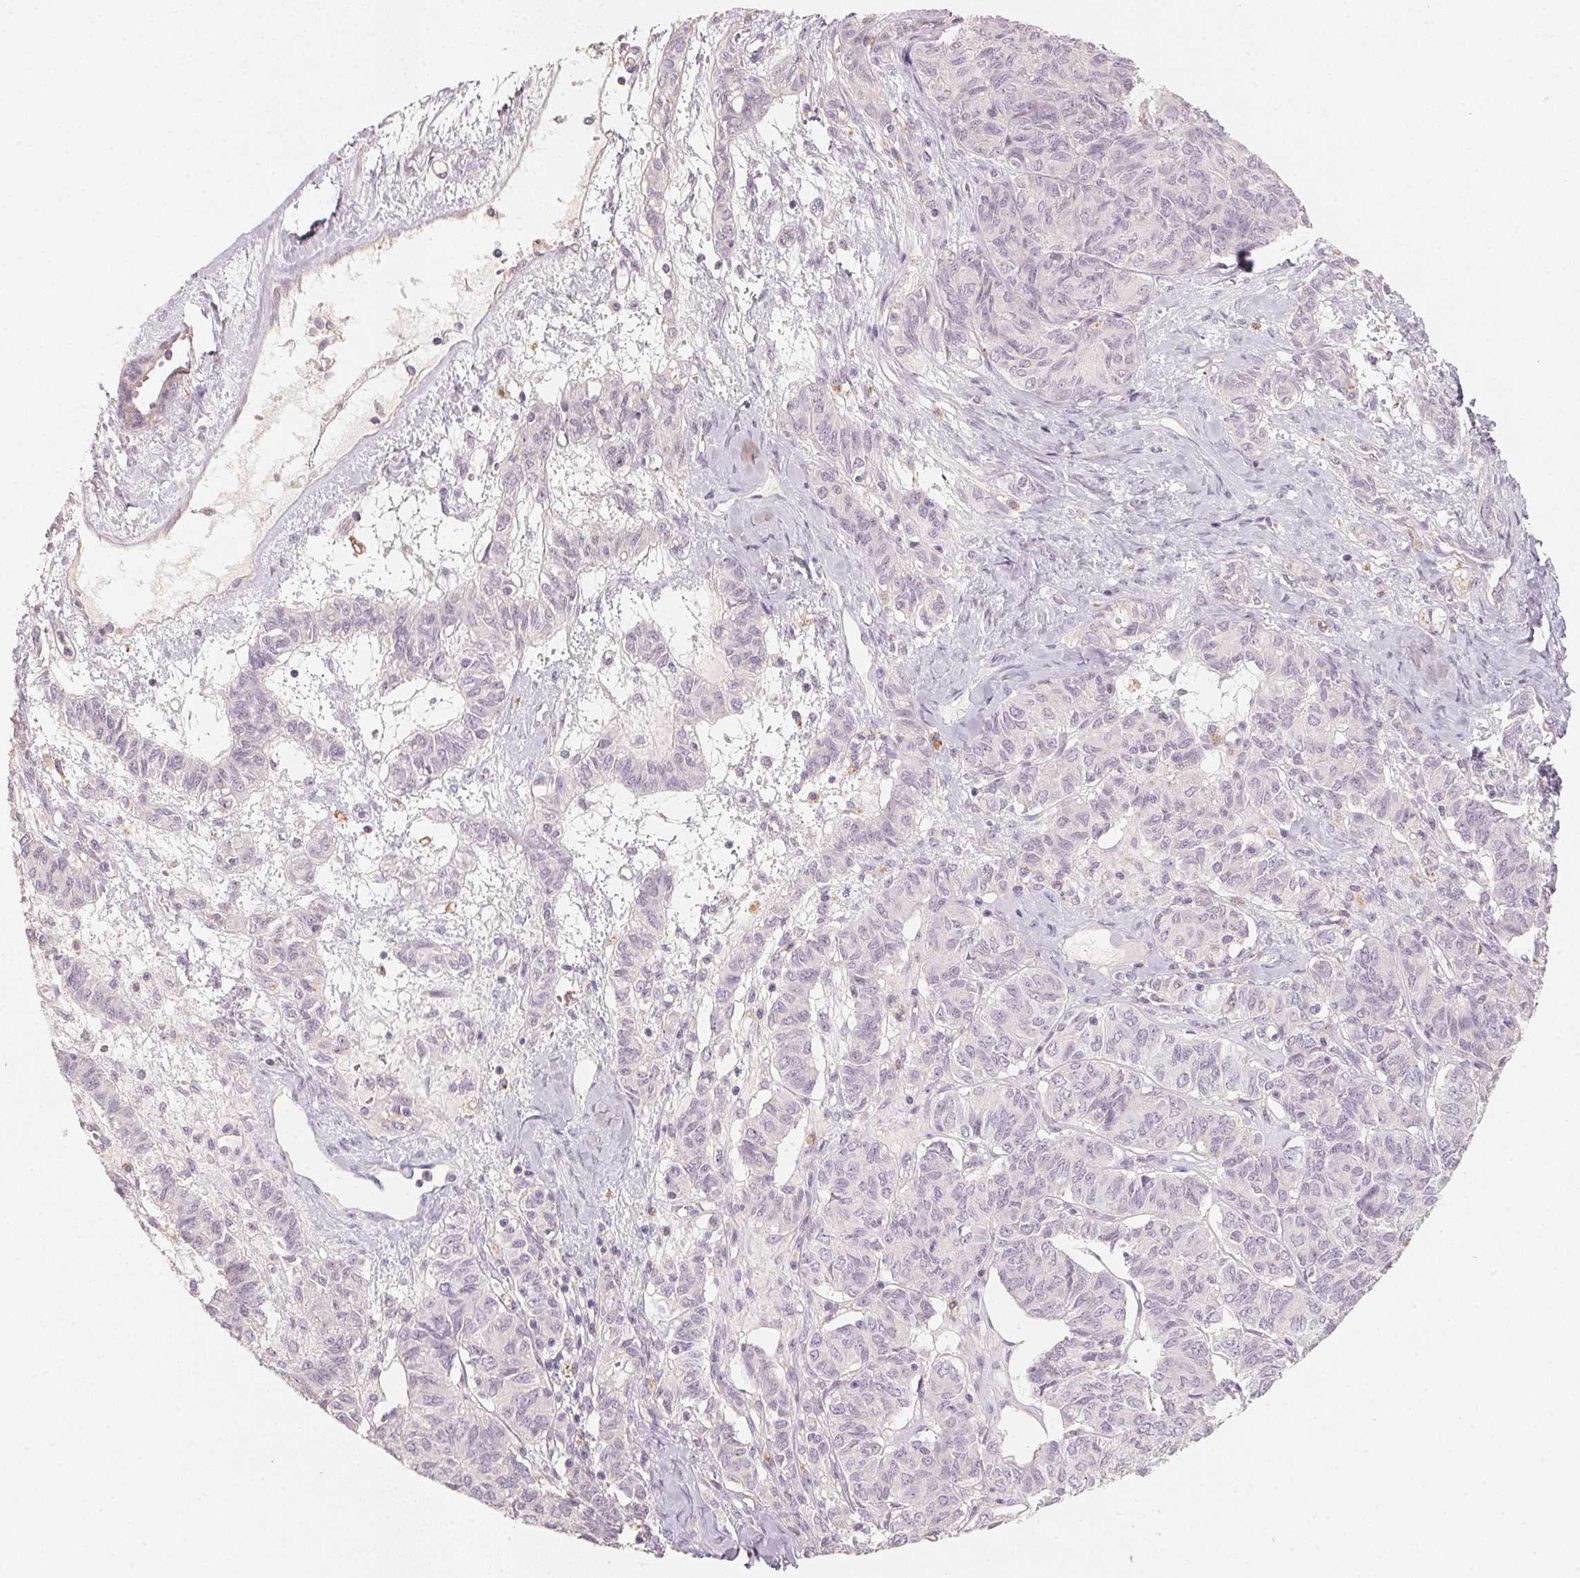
{"staining": {"intensity": "negative", "quantity": "none", "location": "none"}, "tissue": "ovarian cancer", "cell_type": "Tumor cells", "image_type": "cancer", "snomed": [{"axis": "morphology", "description": "Carcinoma, endometroid"}, {"axis": "topography", "description": "Ovary"}], "caption": "An immunohistochemistry image of ovarian endometroid carcinoma is shown. There is no staining in tumor cells of ovarian endometroid carcinoma. Brightfield microscopy of IHC stained with DAB (brown) and hematoxylin (blue), captured at high magnification.", "gene": "TREH", "patient": {"sex": "female", "age": 80}}